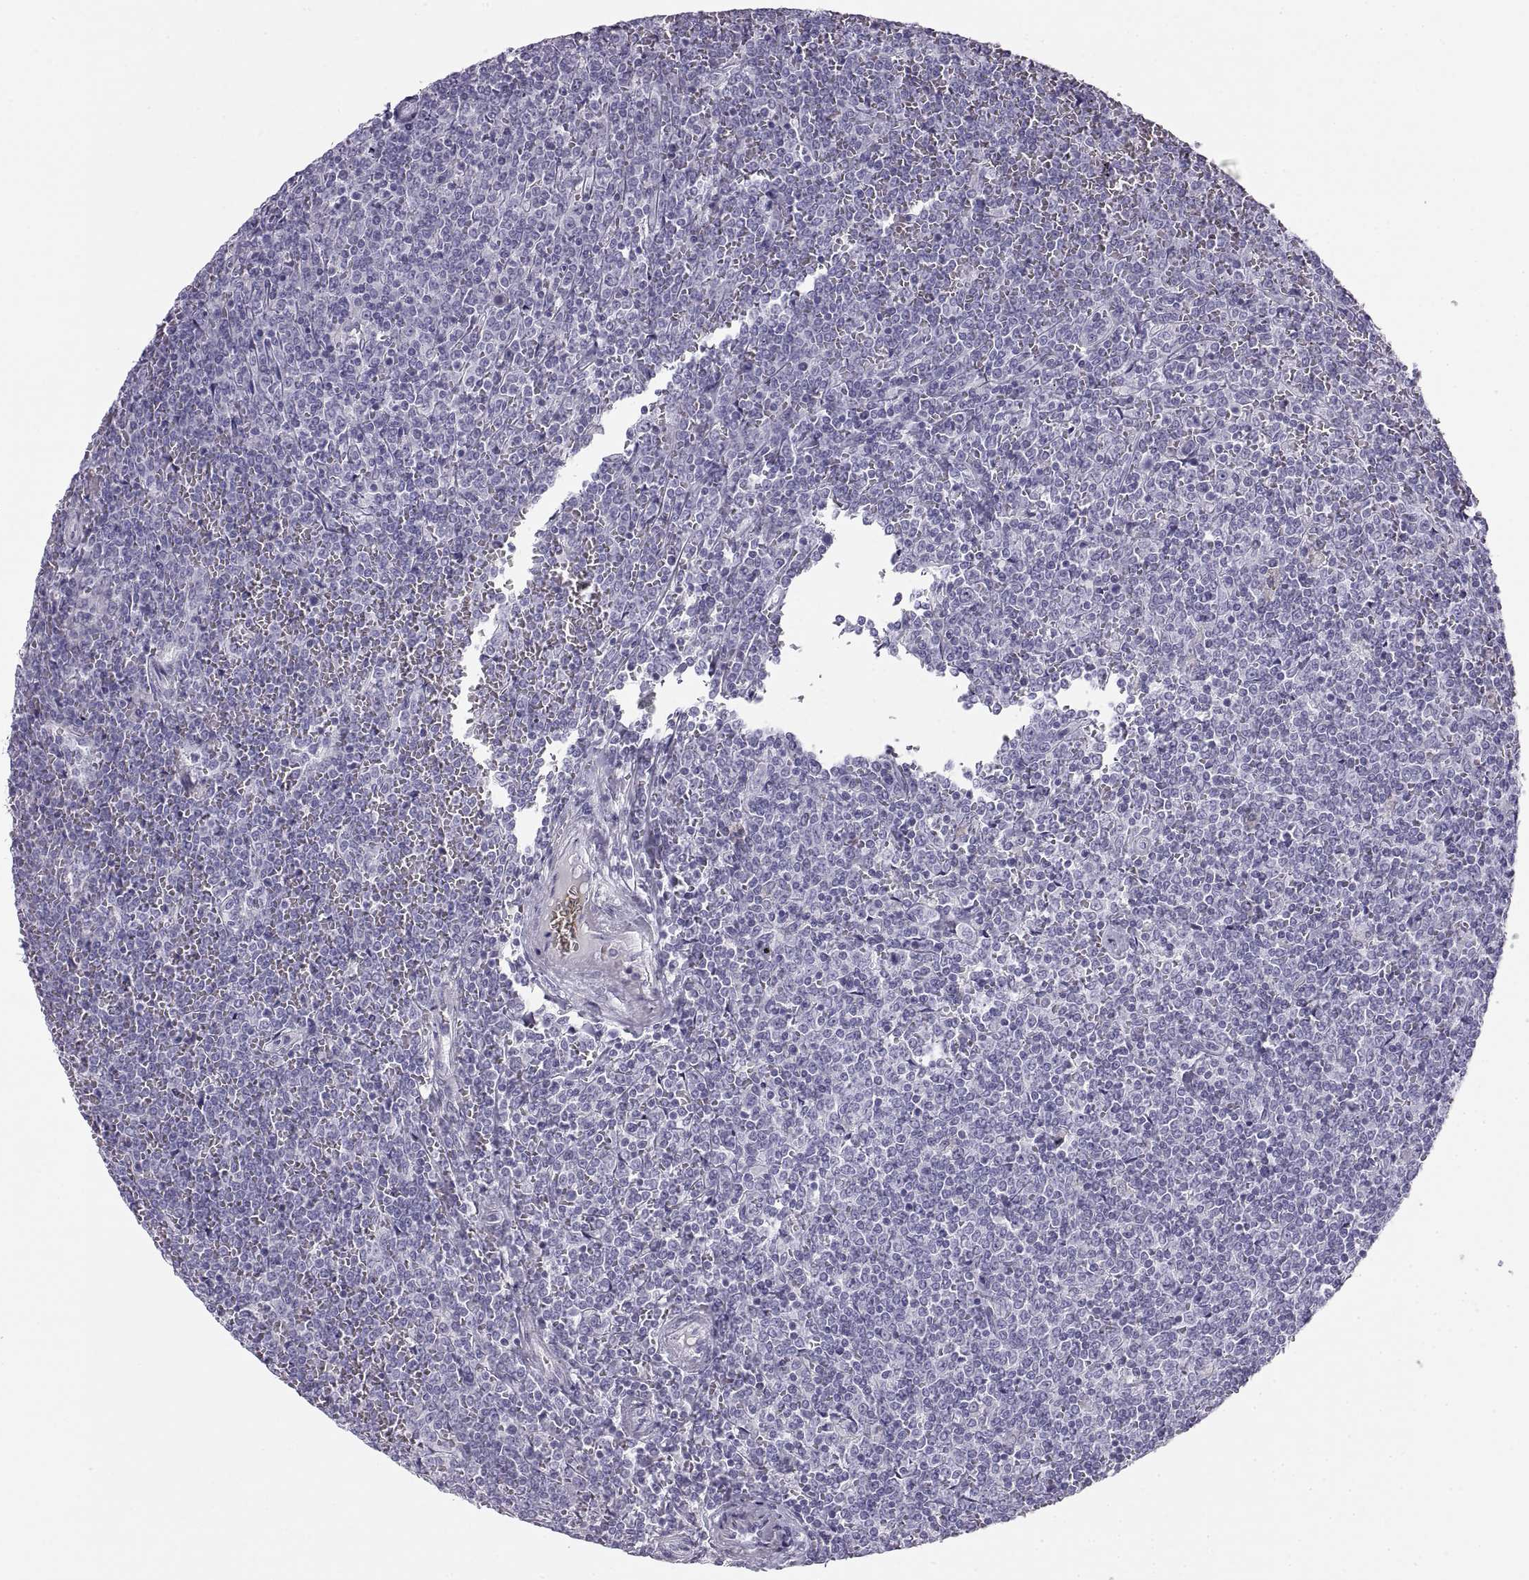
{"staining": {"intensity": "negative", "quantity": "none", "location": "none"}, "tissue": "lymphoma", "cell_type": "Tumor cells", "image_type": "cancer", "snomed": [{"axis": "morphology", "description": "Malignant lymphoma, non-Hodgkin's type, Low grade"}, {"axis": "topography", "description": "Spleen"}], "caption": "Low-grade malignant lymphoma, non-Hodgkin's type was stained to show a protein in brown. There is no significant staining in tumor cells.", "gene": "SEMG1", "patient": {"sex": "female", "age": 19}}